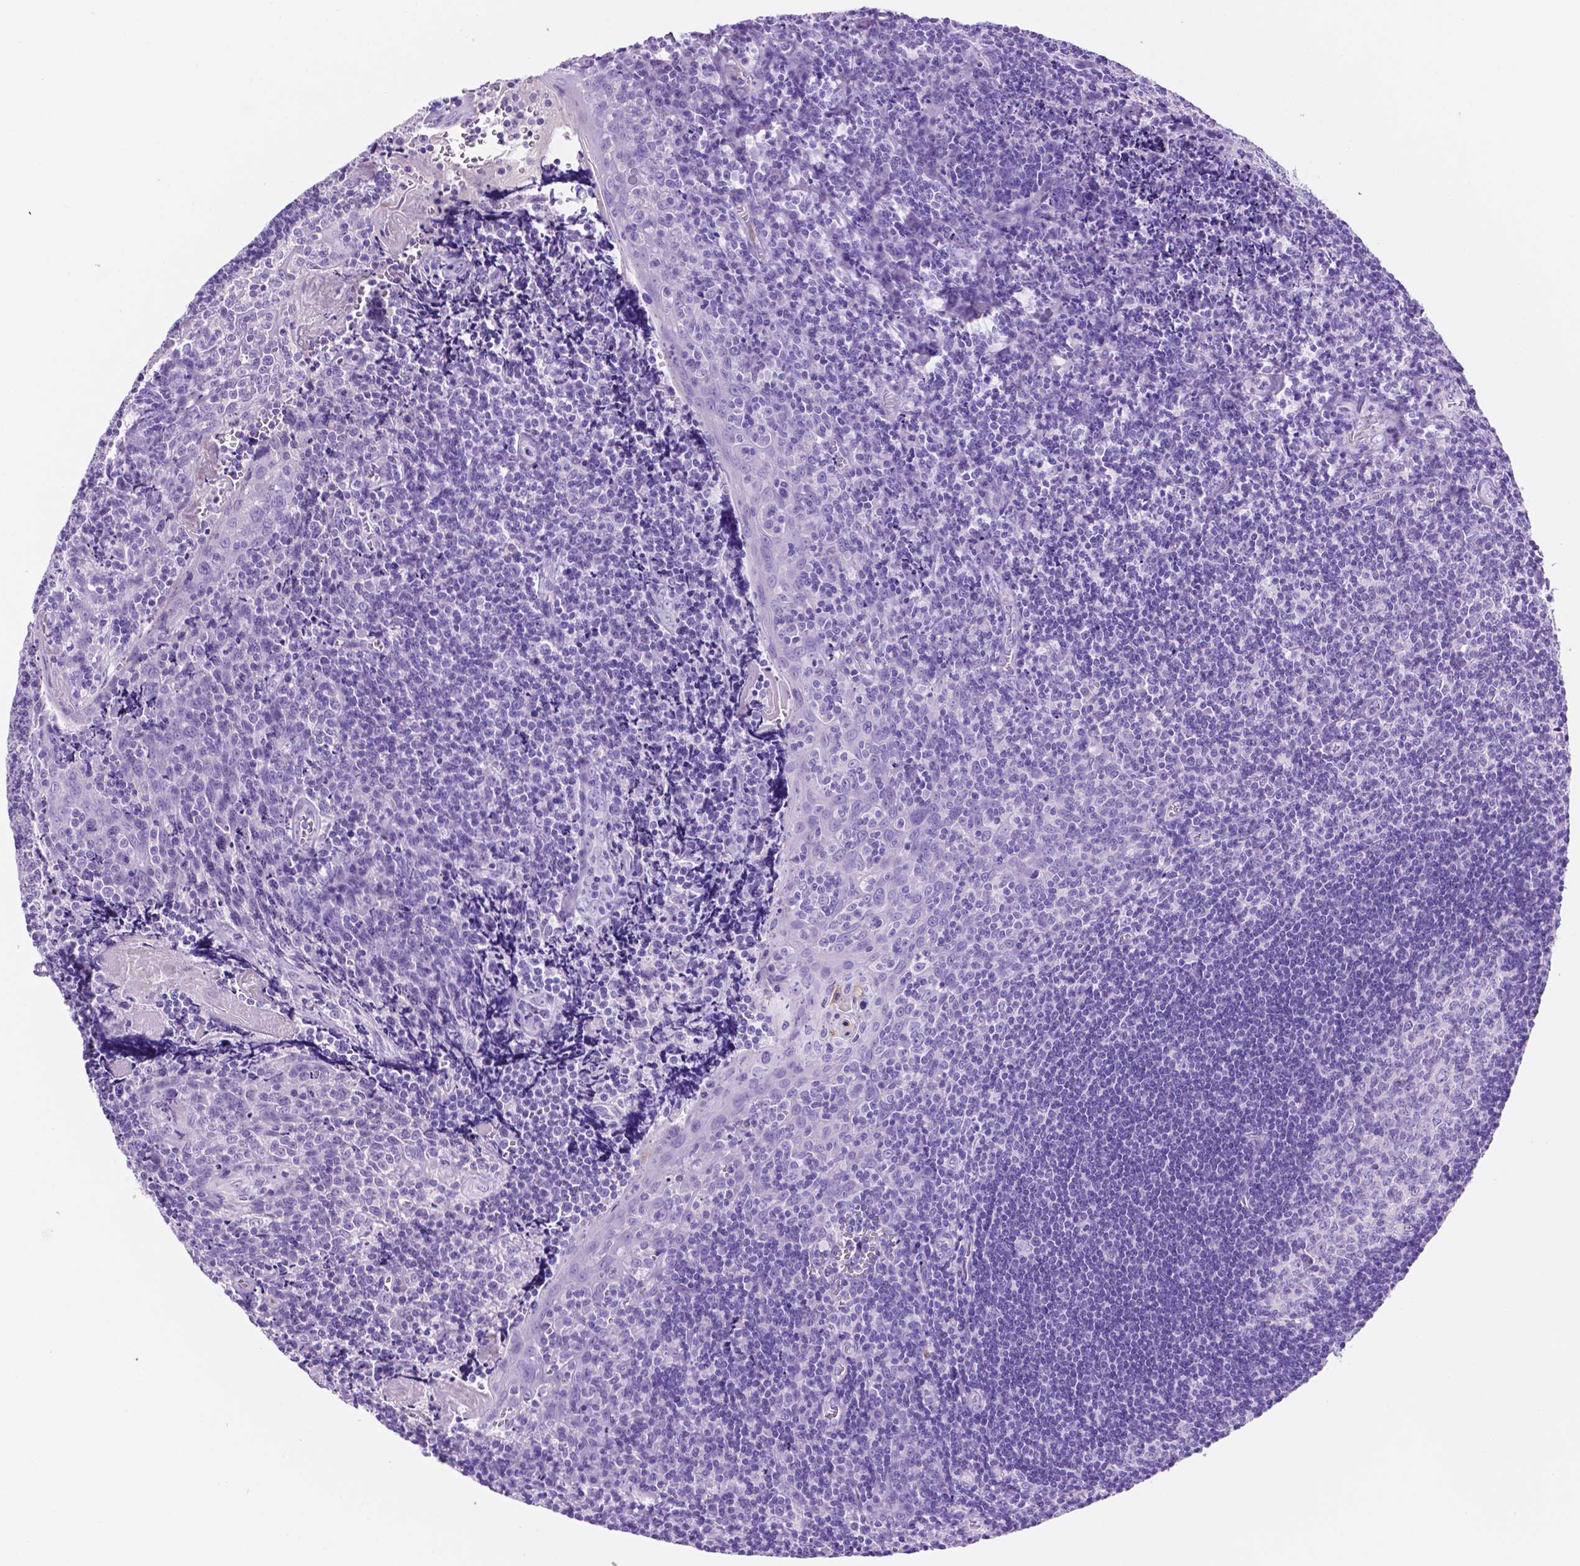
{"staining": {"intensity": "negative", "quantity": "none", "location": "none"}, "tissue": "tonsil", "cell_type": "Germinal center cells", "image_type": "normal", "snomed": [{"axis": "morphology", "description": "Normal tissue, NOS"}, {"axis": "morphology", "description": "Inflammation, NOS"}, {"axis": "topography", "description": "Tonsil"}], "caption": "There is no significant expression in germinal center cells of tonsil.", "gene": "FOXB2", "patient": {"sex": "female", "age": 31}}